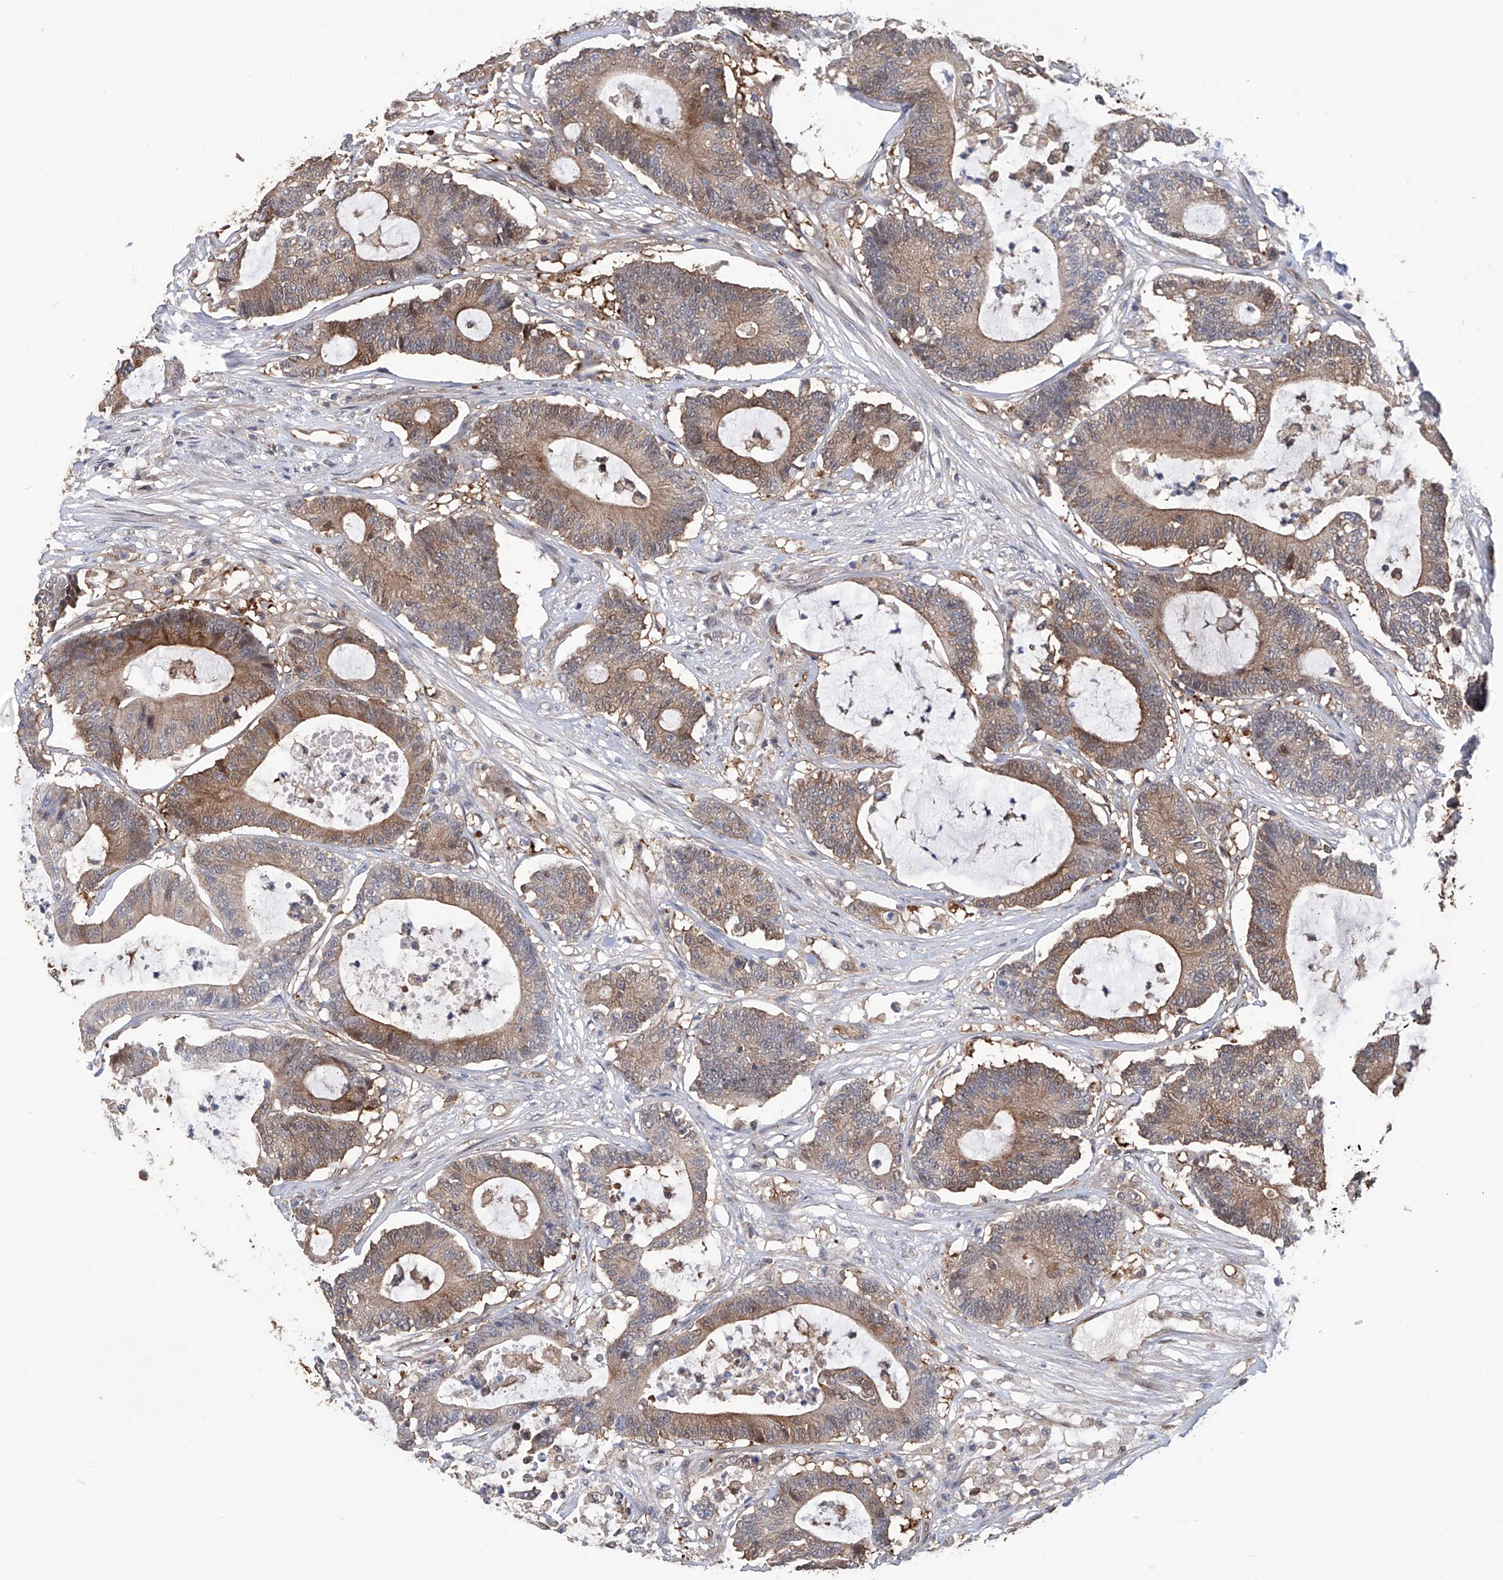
{"staining": {"intensity": "moderate", "quantity": ">75%", "location": "cytoplasmic/membranous"}, "tissue": "colorectal cancer", "cell_type": "Tumor cells", "image_type": "cancer", "snomed": [{"axis": "morphology", "description": "Adenocarcinoma, NOS"}, {"axis": "topography", "description": "Colon"}], "caption": "Immunohistochemistry (IHC) (DAB (3,3'-diaminobenzidine)) staining of human colorectal cancer (adenocarcinoma) exhibits moderate cytoplasmic/membranous protein expression in approximately >75% of tumor cells.", "gene": "NUDT17", "patient": {"sex": "female", "age": 84}}